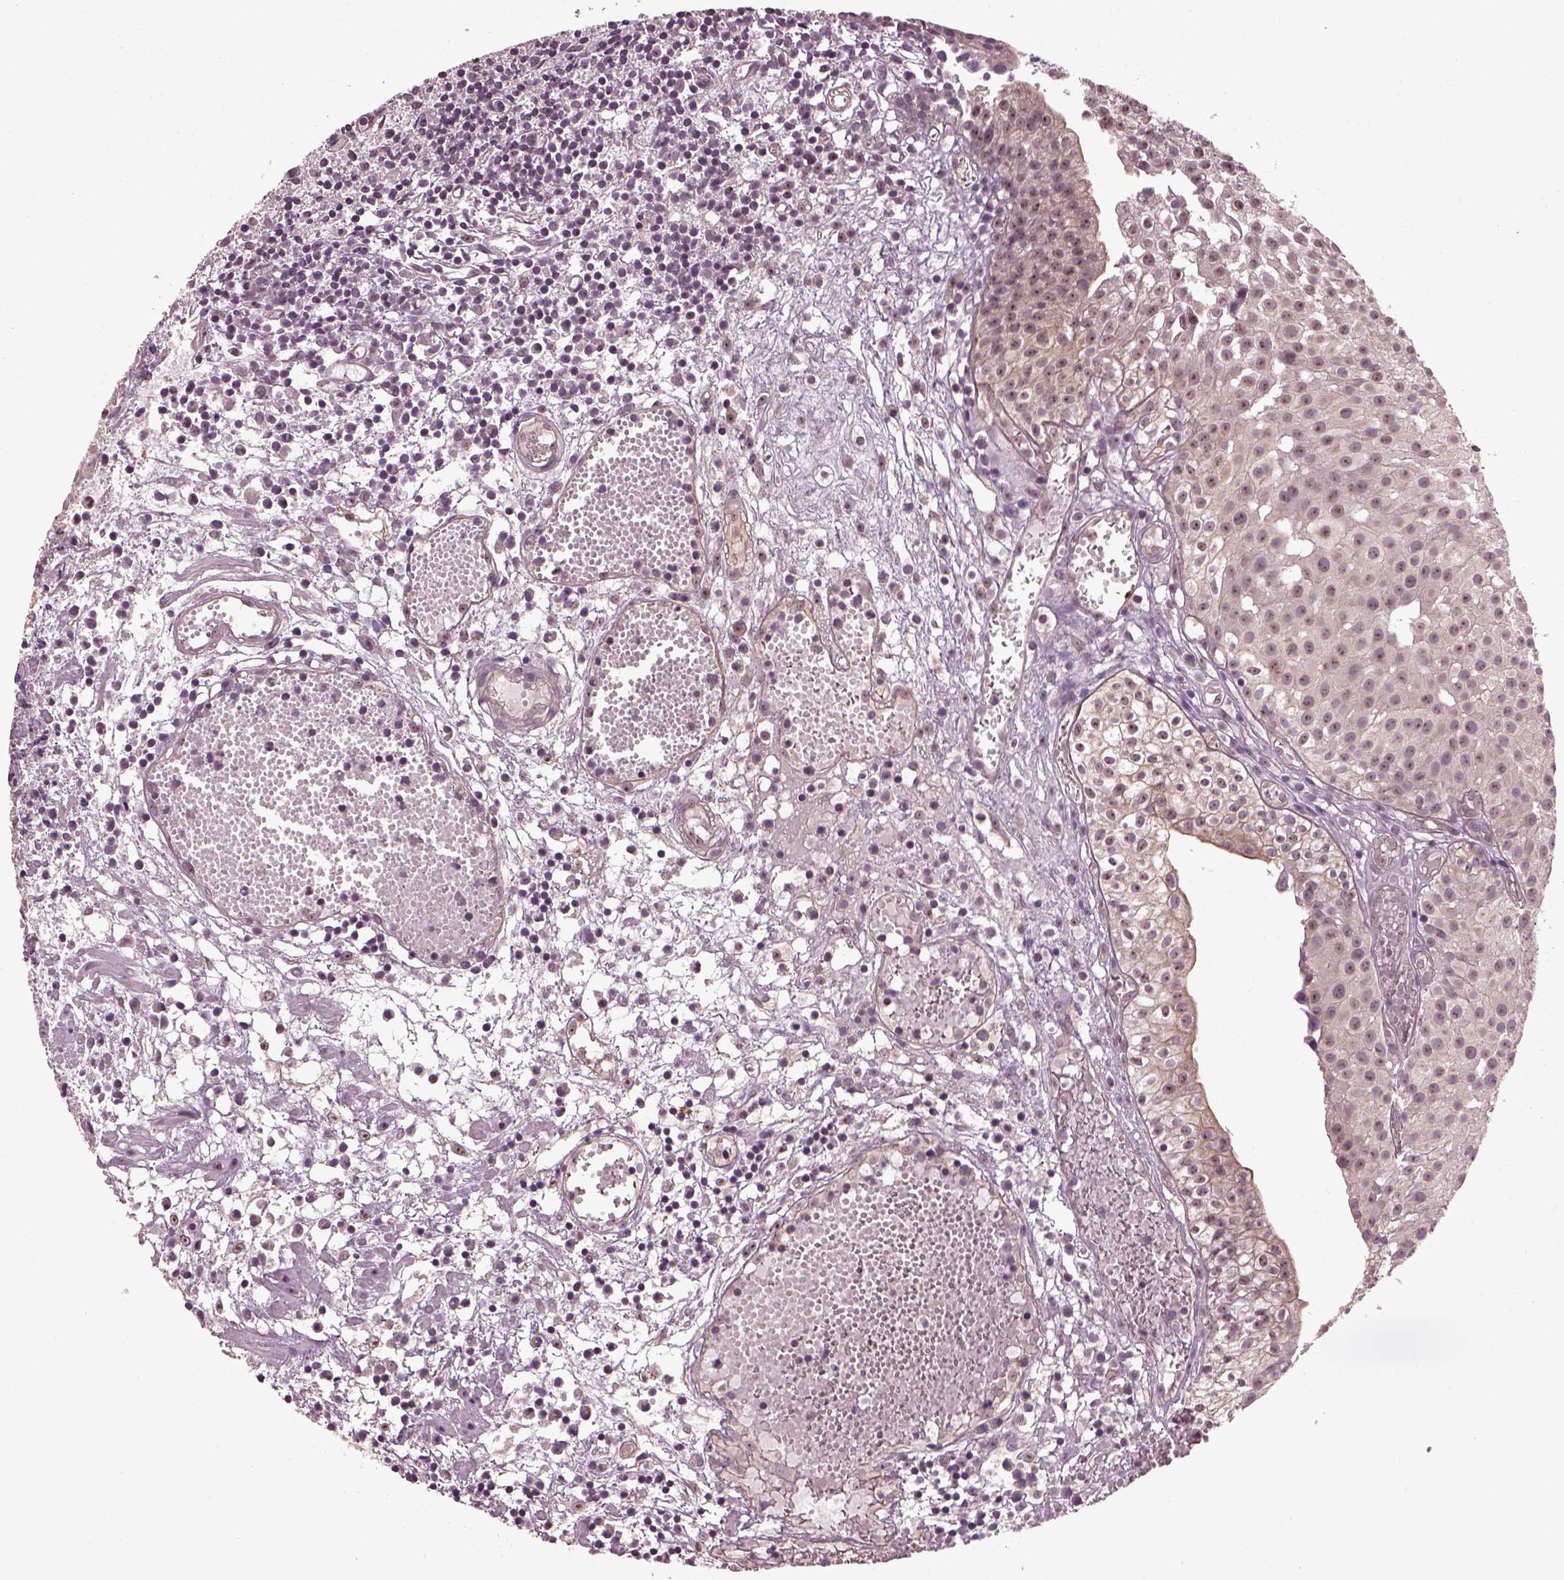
{"staining": {"intensity": "weak", "quantity": ">75%", "location": "nuclear"}, "tissue": "urothelial cancer", "cell_type": "Tumor cells", "image_type": "cancer", "snomed": [{"axis": "morphology", "description": "Urothelial carcinoma, Low grade"}, {"axis": "topography", "description": "Urinary bladder"}], "caption": "Protein analysis of urothelial carcinoma (low-grade) tissue reveals weak nuclear staining in about >75% of tumor cells.", "gene": "GNRH1", "patient": {"sex": "male", "age": 79}}